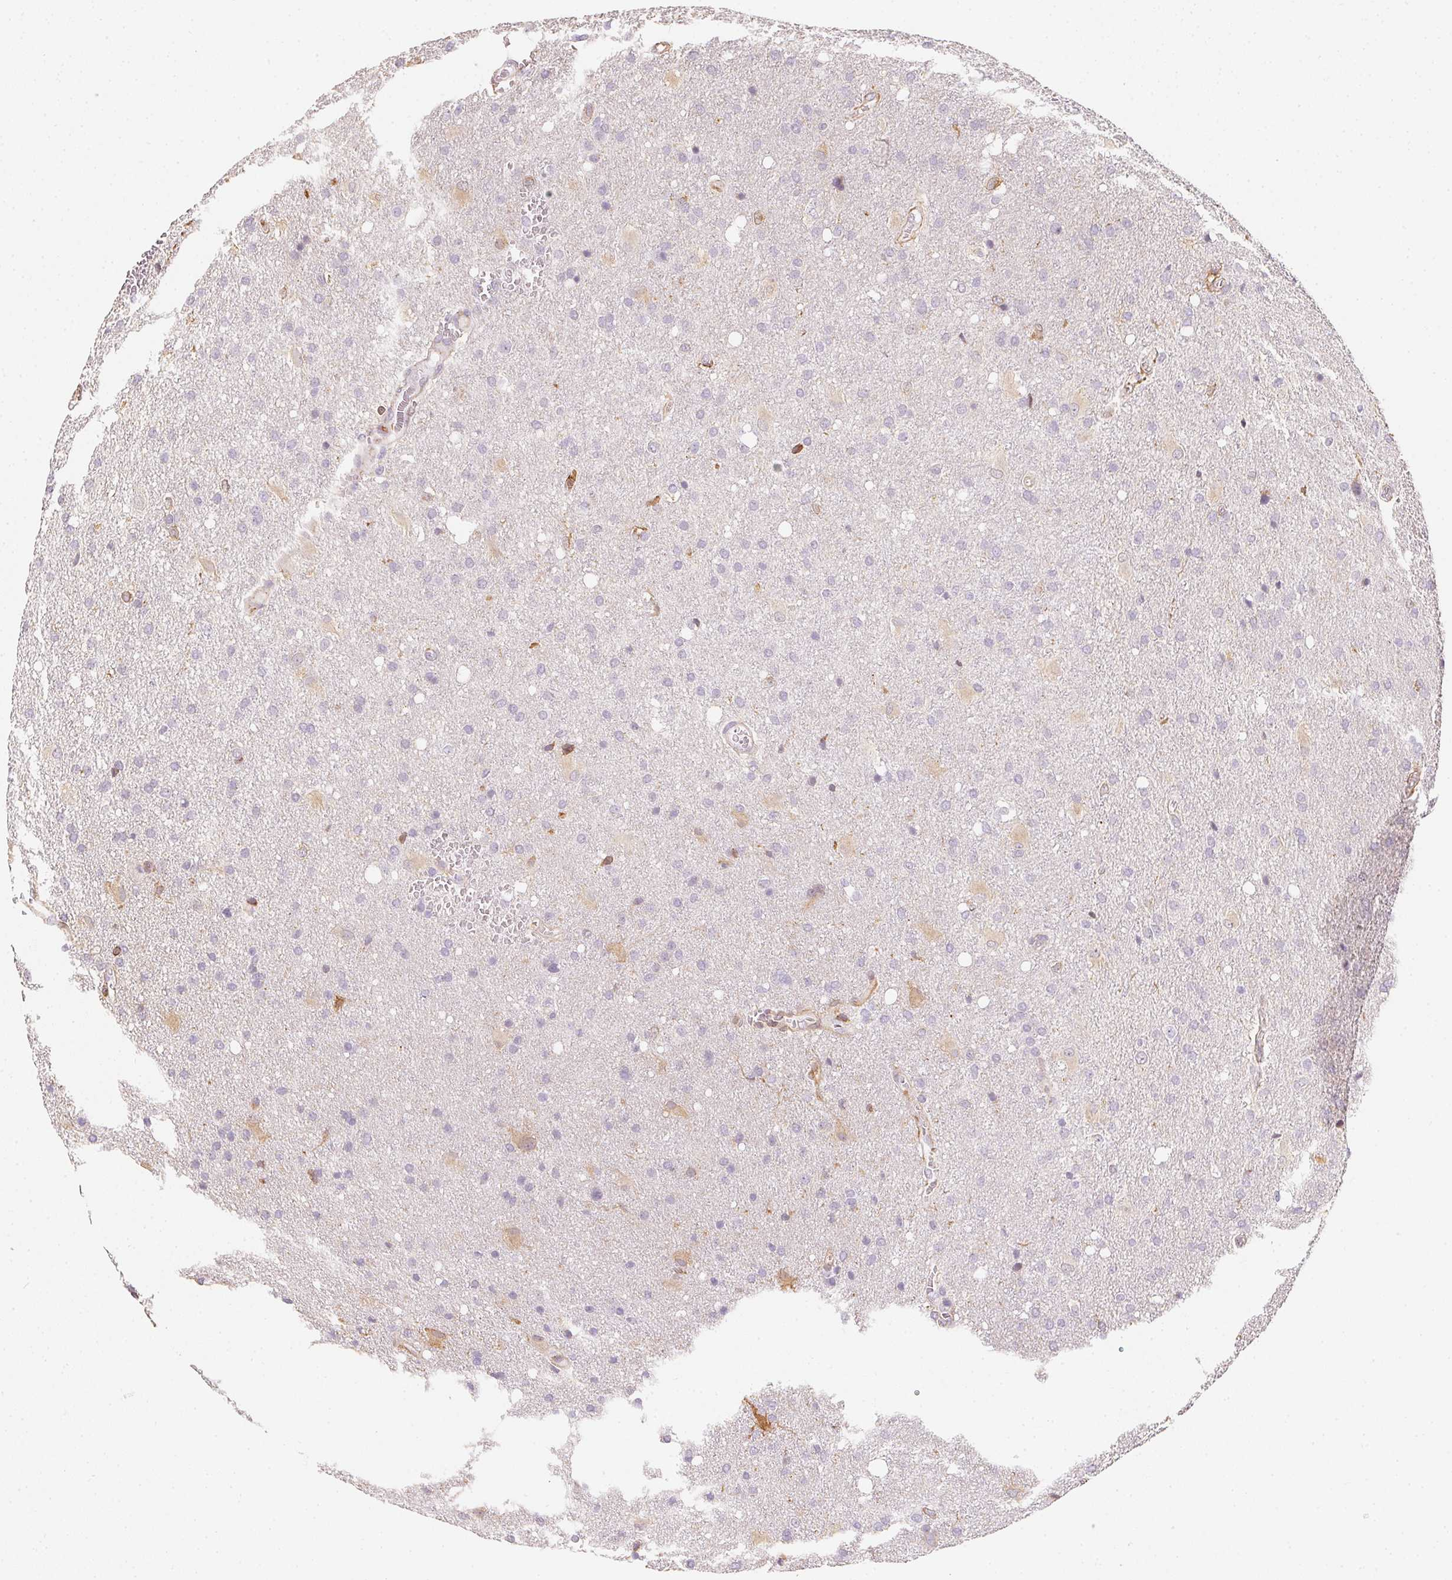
{"staining": {"intensity": "negative", "quantity": "none", "location": "none"}, "tissue": "glioma", "cell_type": "Tumor cells", "image_type": "cancer", "snomed": [{"axis": "morphology", "description": "Glioma, malignant, Low grade"}, {"axis": "topography", "description": "Brain"}], "caption": "Protein analysis of low-grade glioma (malignant) exhibits no significant staining in tumor cells.", "gene": "RSBN1", "patient": {"sex": "male", "age": 66}}